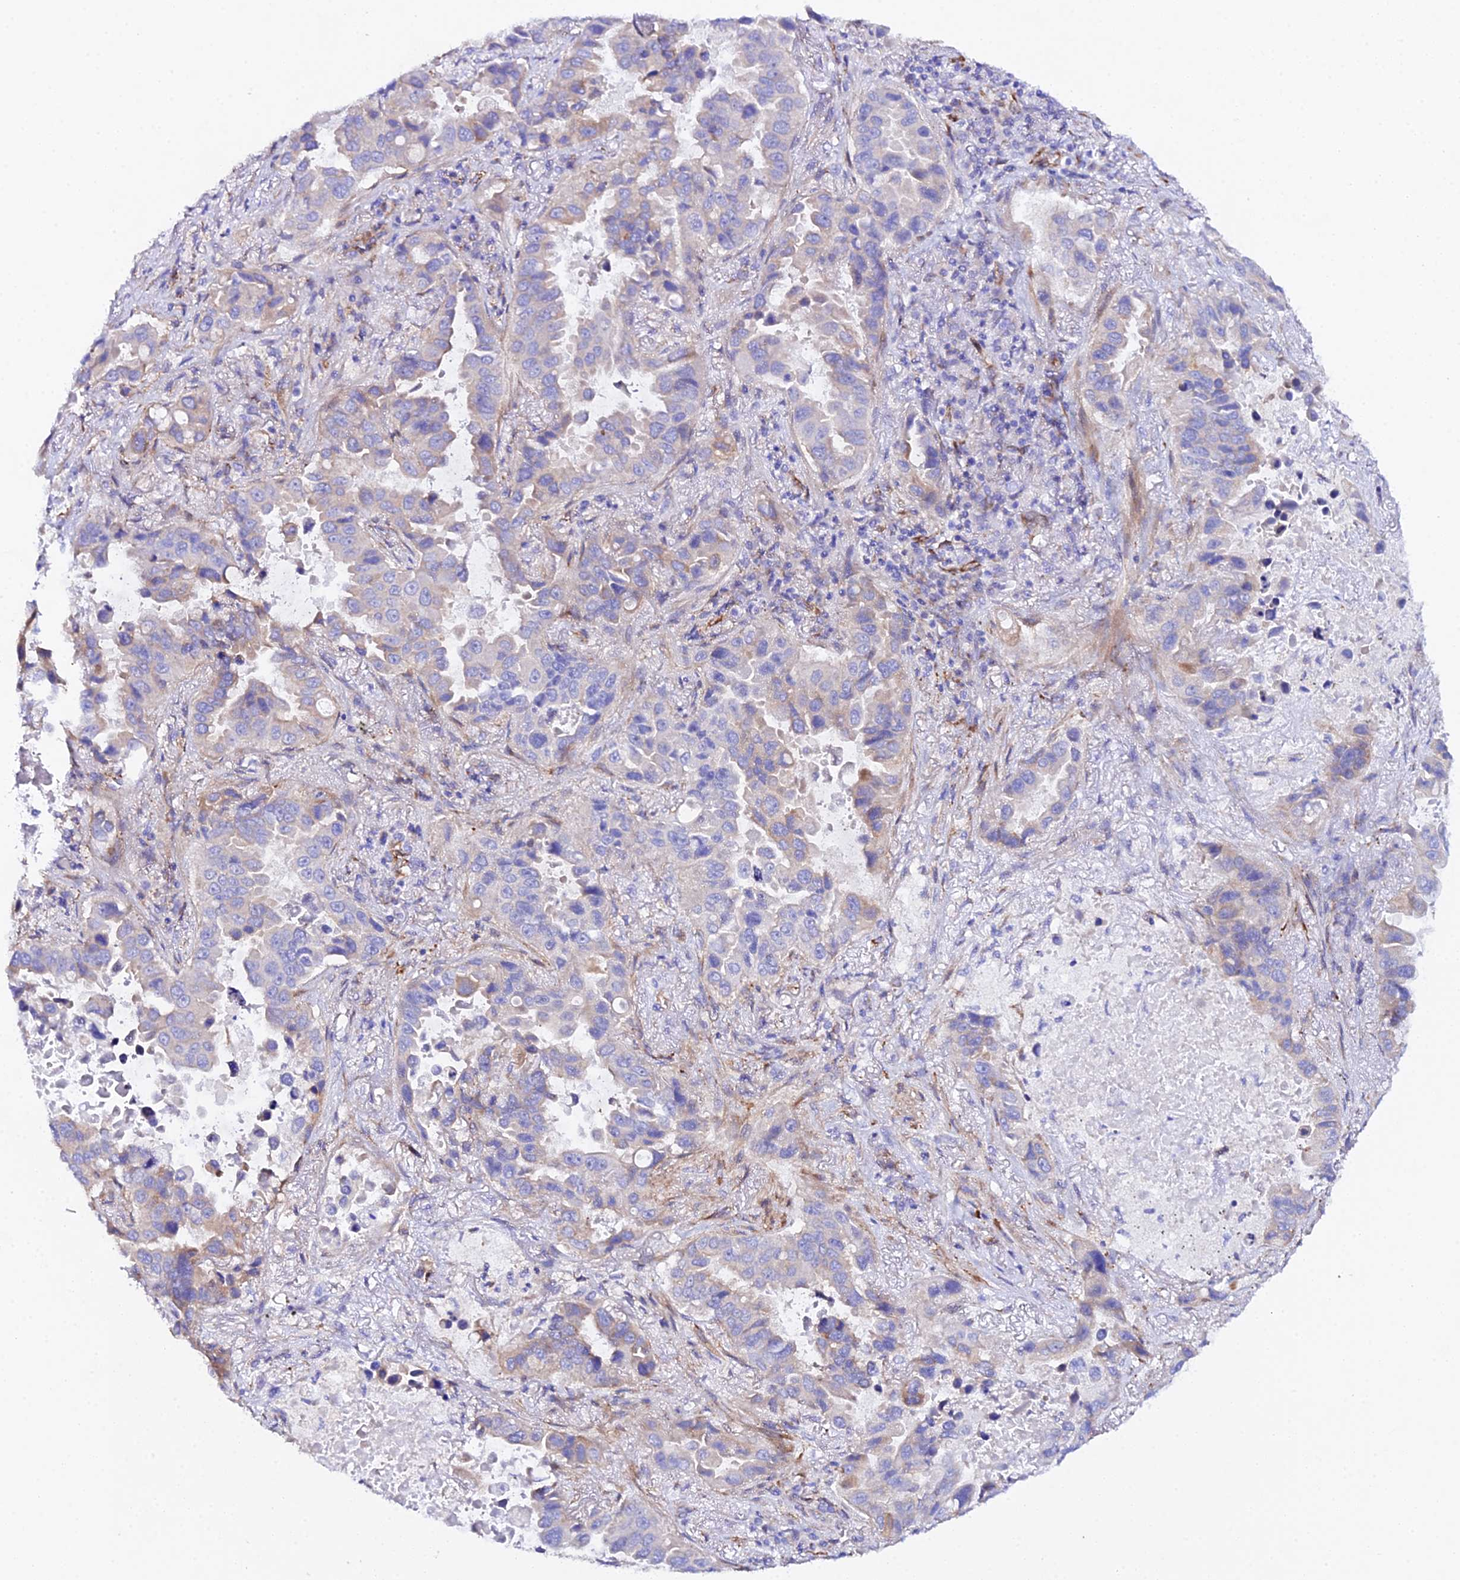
{"staining": {"intensity": "weak", "quantity": "<25%", "location": "cytoplasmic/membranous"}, "tissue": "lung cancer", "cell_type": "Tumor cells", "image_type": "cancer", "snomed": [{"axis": "morphology", "description": "Adenocarcinoma, NOS"}, {"axis": "topography", "description": "Lung"}], "caption": "Immunohistochemistry (IHC) image of human lung cancer stained for a protein (brown), which reveals no expression in tumor cells.", "gene": "CFAP45", "patient": {"sex": "male", "age": 64}}